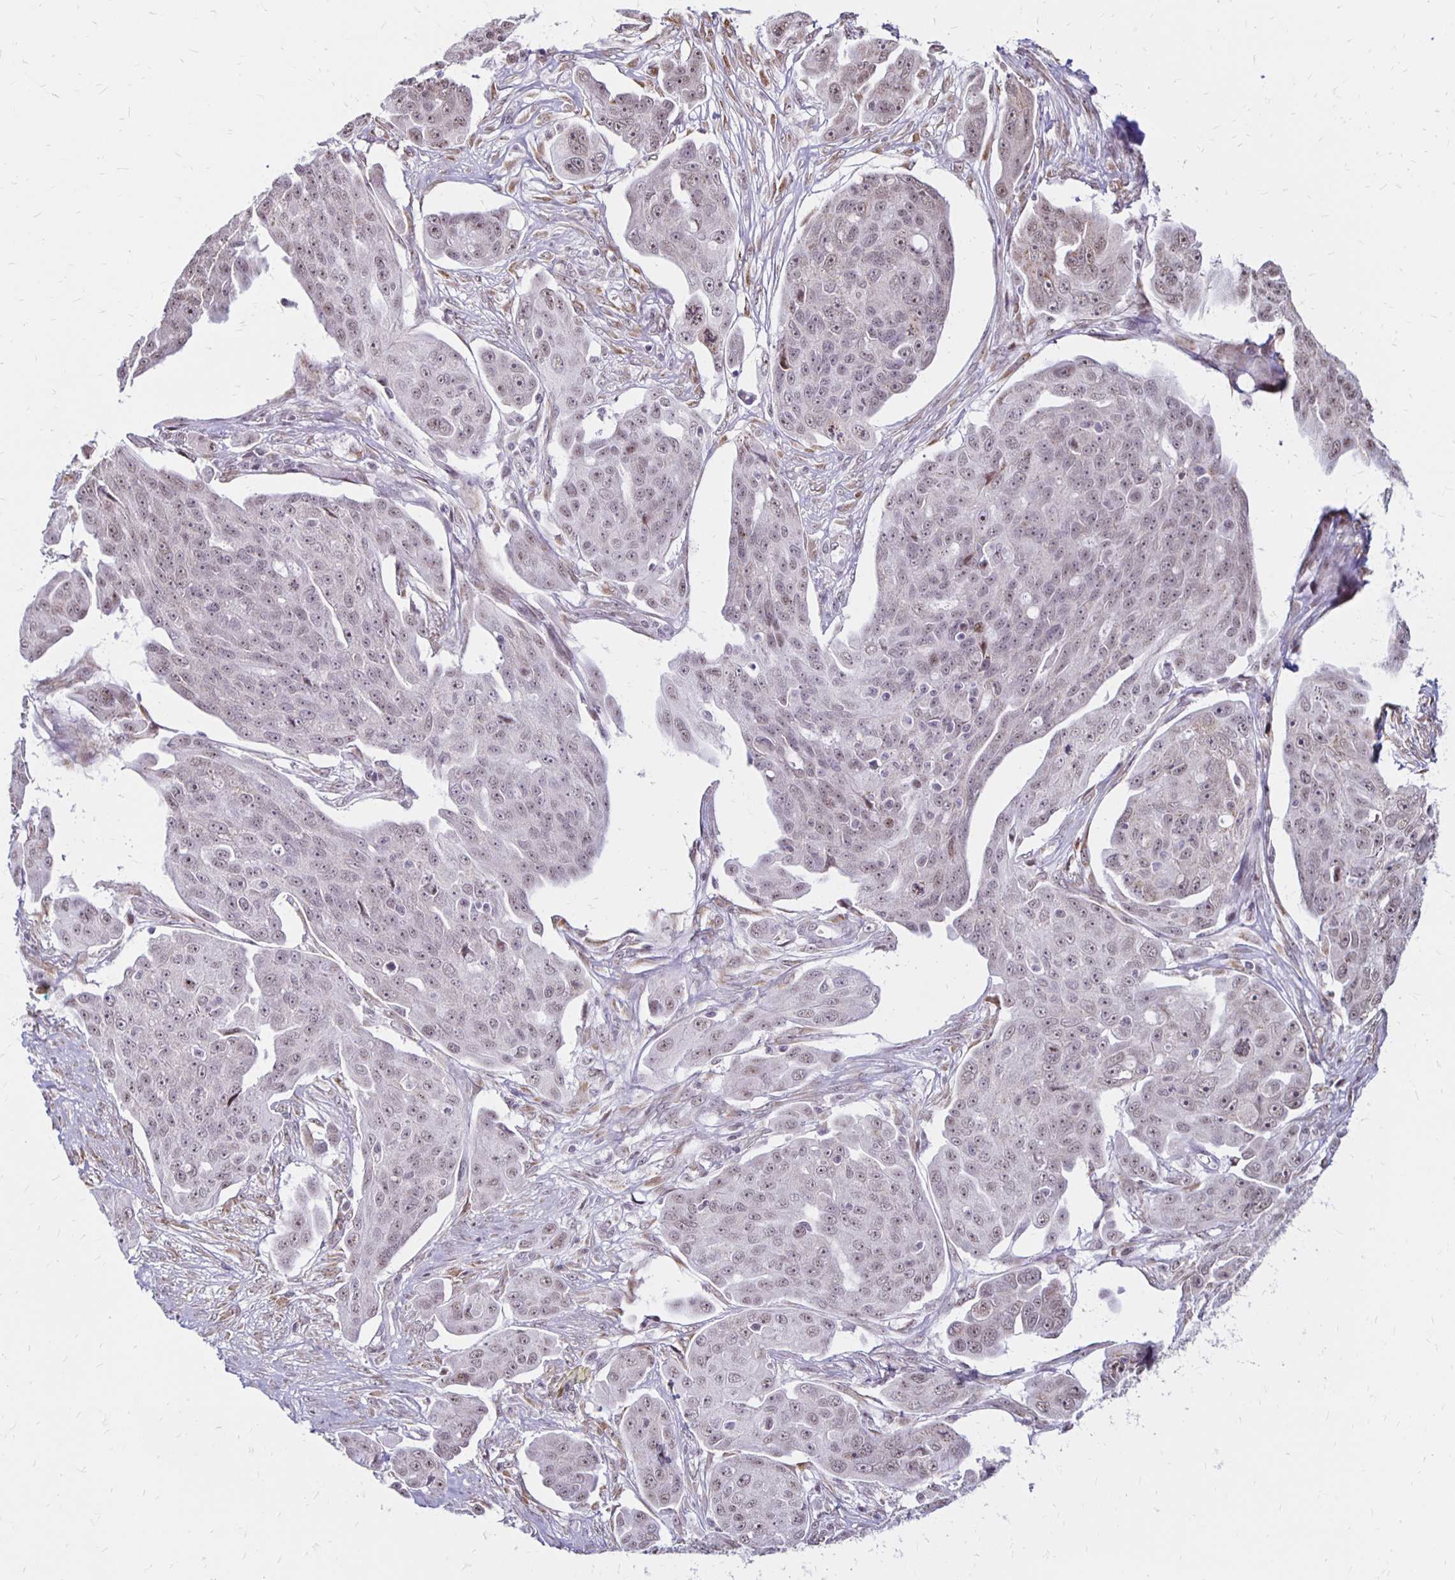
{"staining": {"intensity": "weak", "quantity": "25%-75%", "location": "nuclear"}, "tissue": "ovarian cancer", "cell_type": "Tumor cells", "image_type": "cancer", "snomed": [{"axis": "morphology", "description": "Carcinoma, endometroid"}, {"axis": "topography", "description": "Ovary"}], "caption": "Protein expression by immunohistochemistry (IHC) displays weak nuclear expression in about 25%-75% of tumor cells in ovarian endometroid carcinoma.", "gene": "DAGLA", "patient": {"sex": "female", "age": 70}}